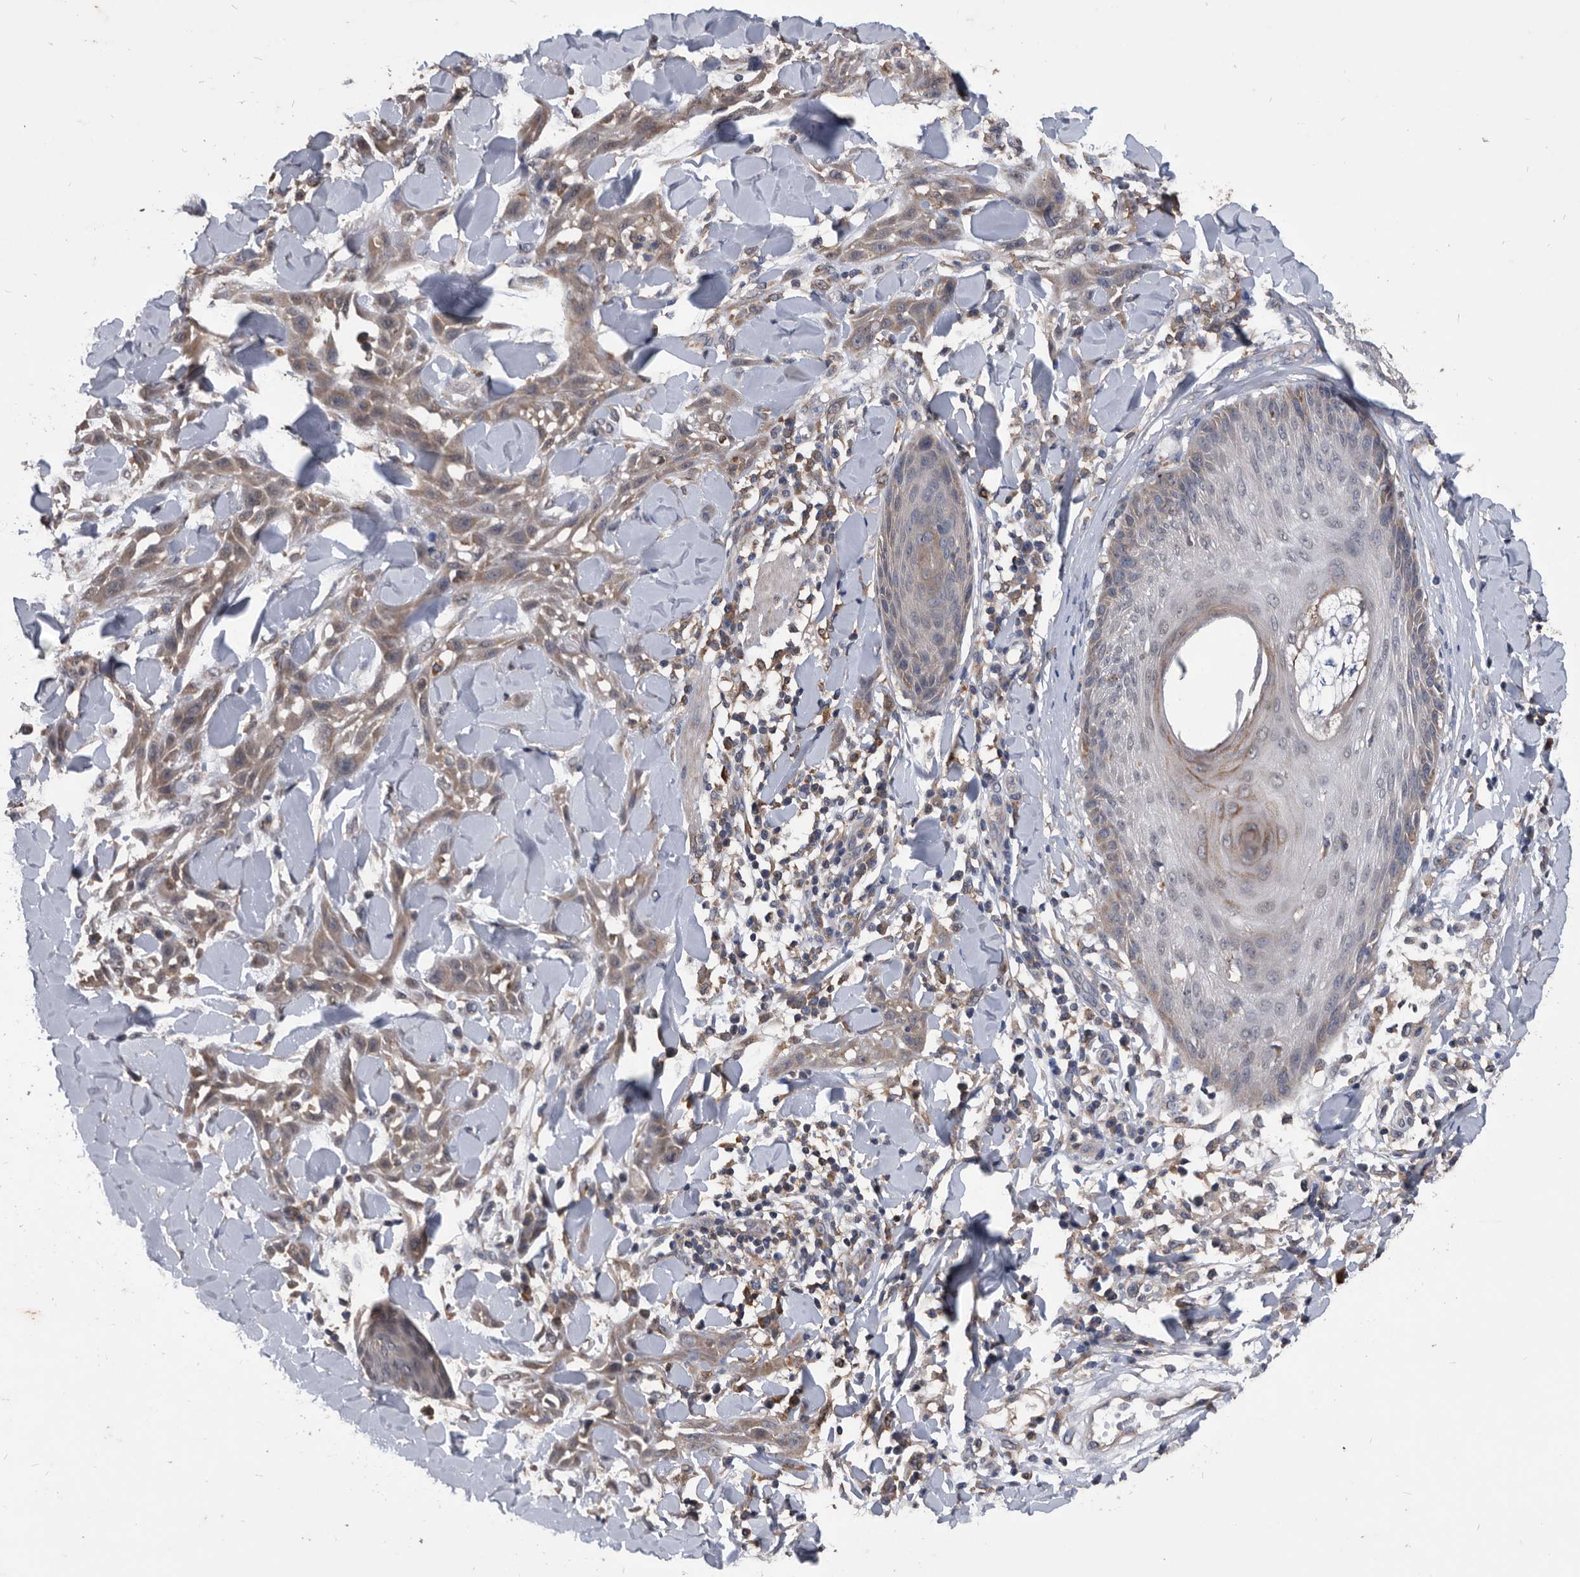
{"staining": {"intensity": "weak", "quantity": ">75%", "location": "cytoplasmic/membranous"}, "tissue": "skin cancer", "cell_type": "Tumor cells", "image_type": "cancer", "snomed": [{"axis": "morphology", "description": "Squamous cell carcinoma, NOS"}, {"axis": "topography", "description": "Skin"}], "caption": "The image exhibits immunohistochemical staining of skin cancer. There is weak cytoplasmic/membranous staining is identified in approximately >75% of tumor cells.", "gene": "NRBP1", "patient": {"sex": "male", "age": 24}}